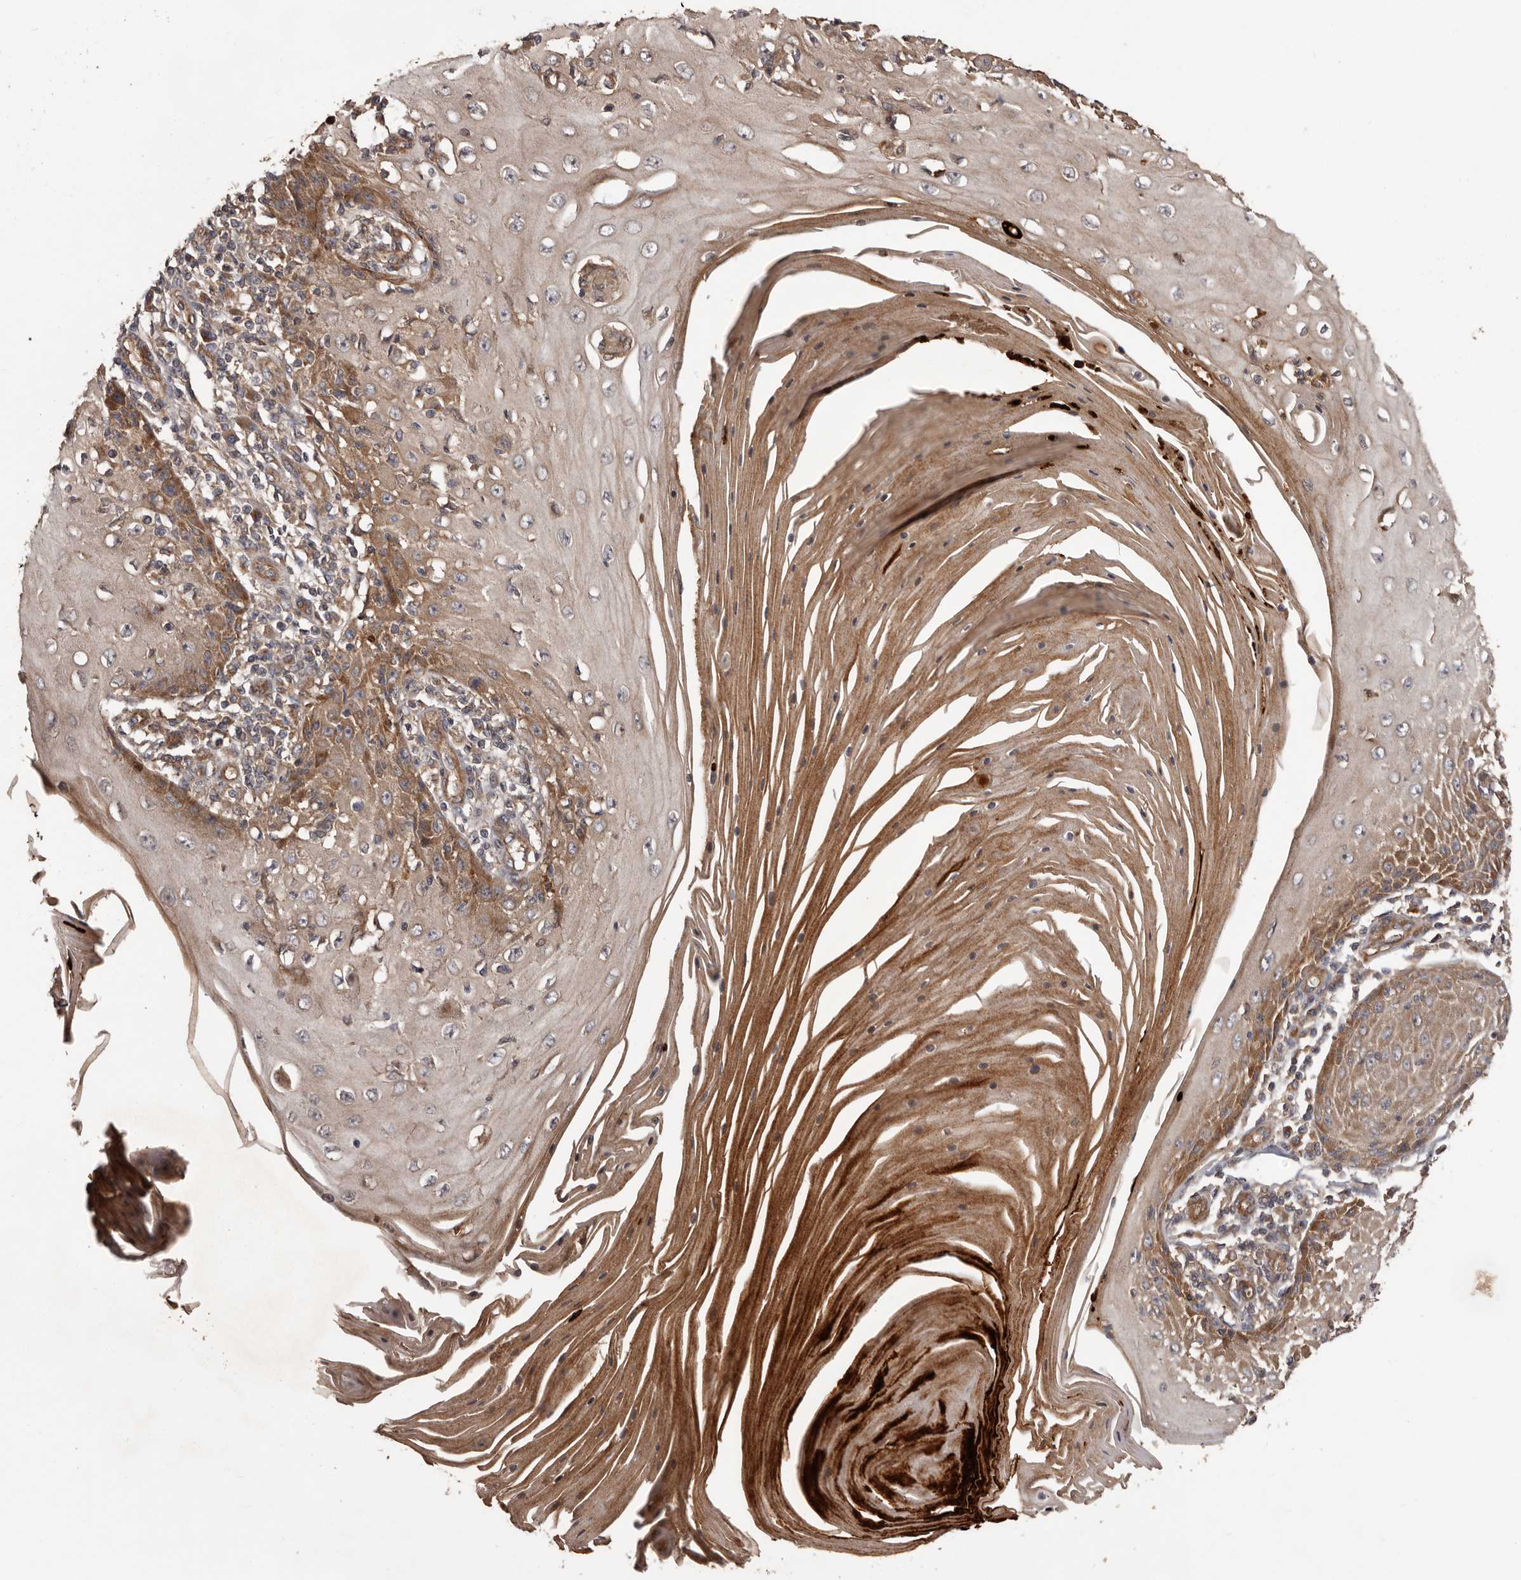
{"staining": {"intensity": "moderate", "quantity": "<25%", "location": "cytoplasmic/membranous"}, "tissue": "skin cancer", "cell_type": "Tumor cells", "image_type": "cancer", "snomed": [{"axis": "morphology", "description": "Squamous cell carcinoma, NOS"}, {"axis": "topography", "description": "Skin"}], "caption": "The micrograph shows immunohistochemical staining of skin cancer. There is moderate cytoplasmic/membranous staining is seen in about <25% of tumor cells.", "gene": "ARHGEF5", "patient": {"sex": "female", "age": 73}}